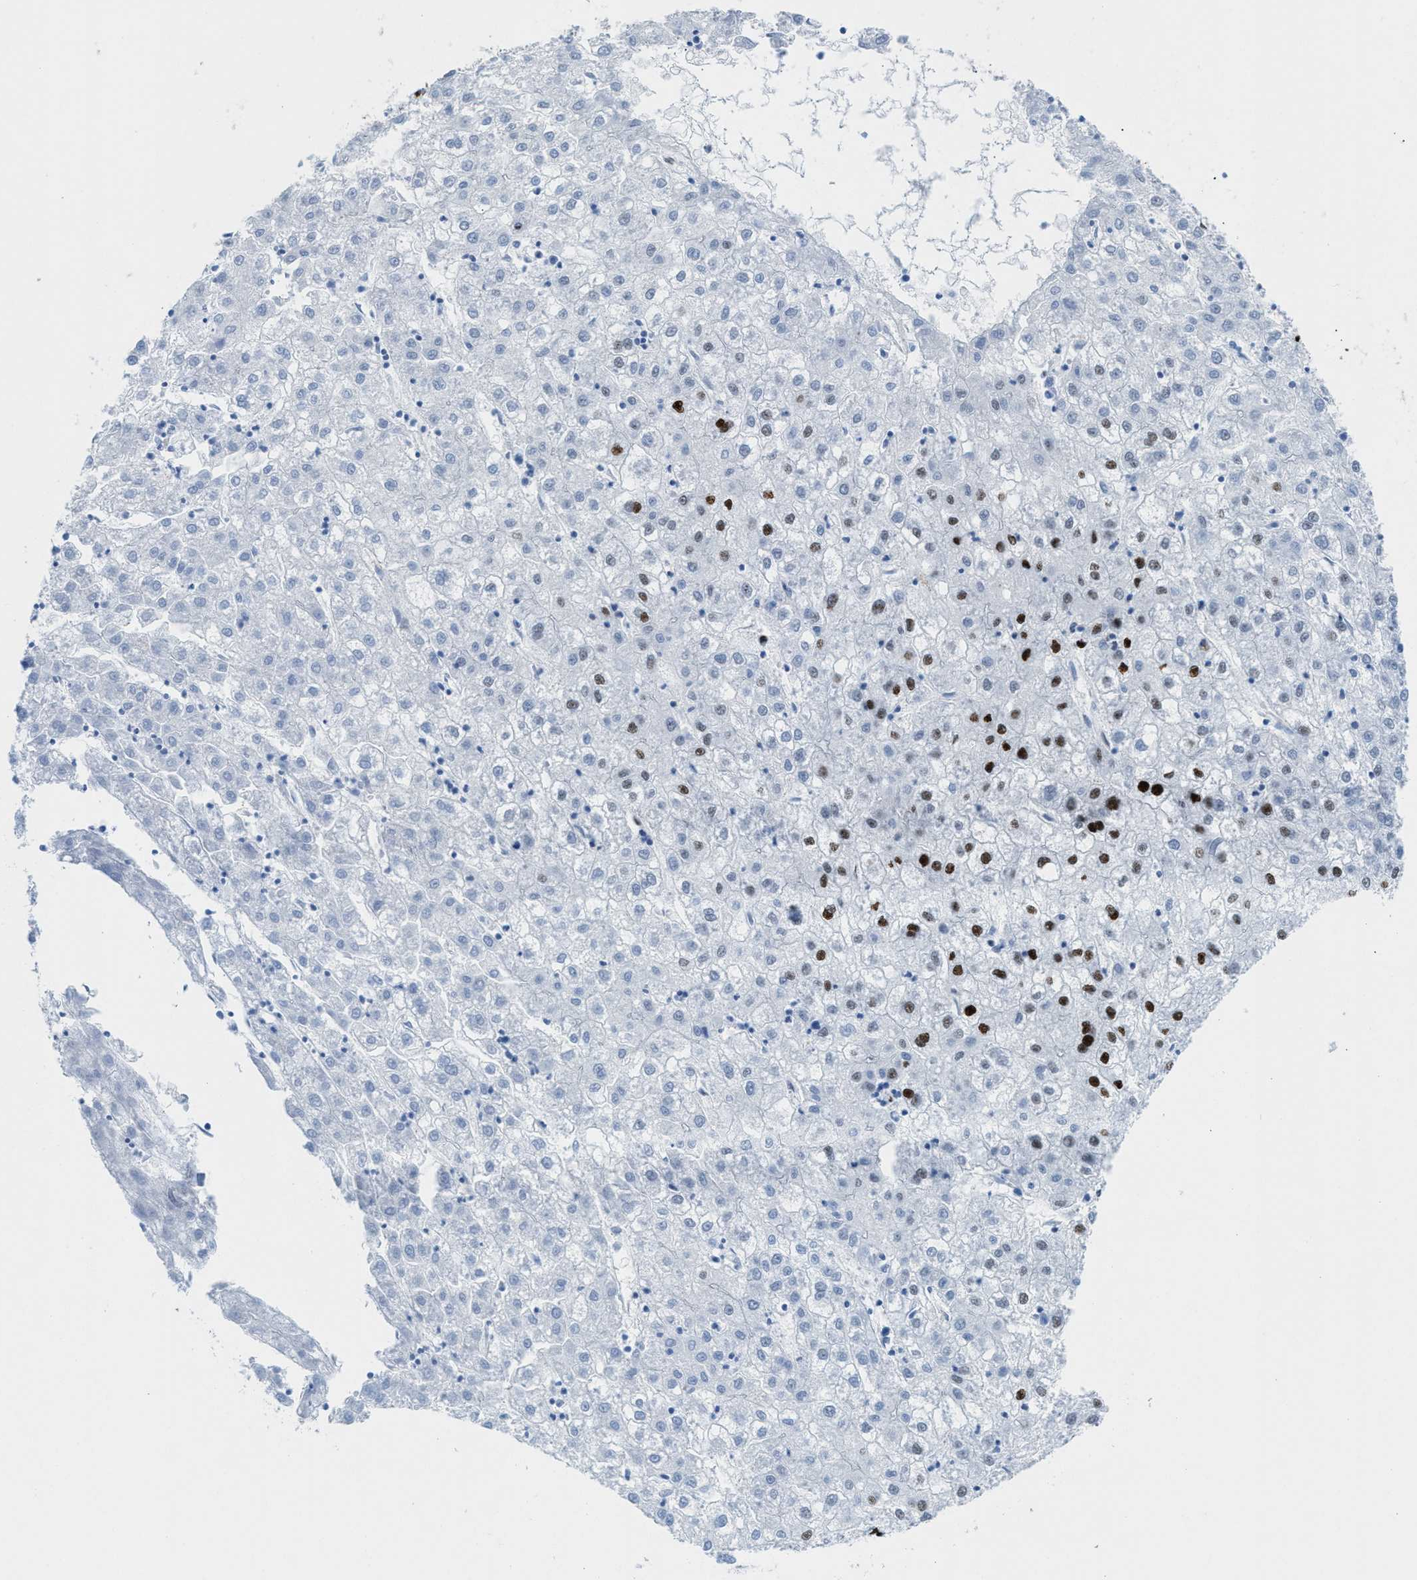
{"staining": {"intensity": "strong", "quantity": "<25%", "location": "nuclear"}, "tissue": "liver cancer", "cell_type": "Tumor cells", "image_type": "cancer", "snomed": [{"axis": "morphology", "description": "Carcinoma, Hepatocellular, NOS"}, {"axis": "topography", "description": "Liver"}], "caption": "Human hepatocellular carcinoma (liver) stained with a protein marker exhibits strong staining in tumor cells.", "gene": "NONO", "patient": {"sex": "male", "age": 72}}